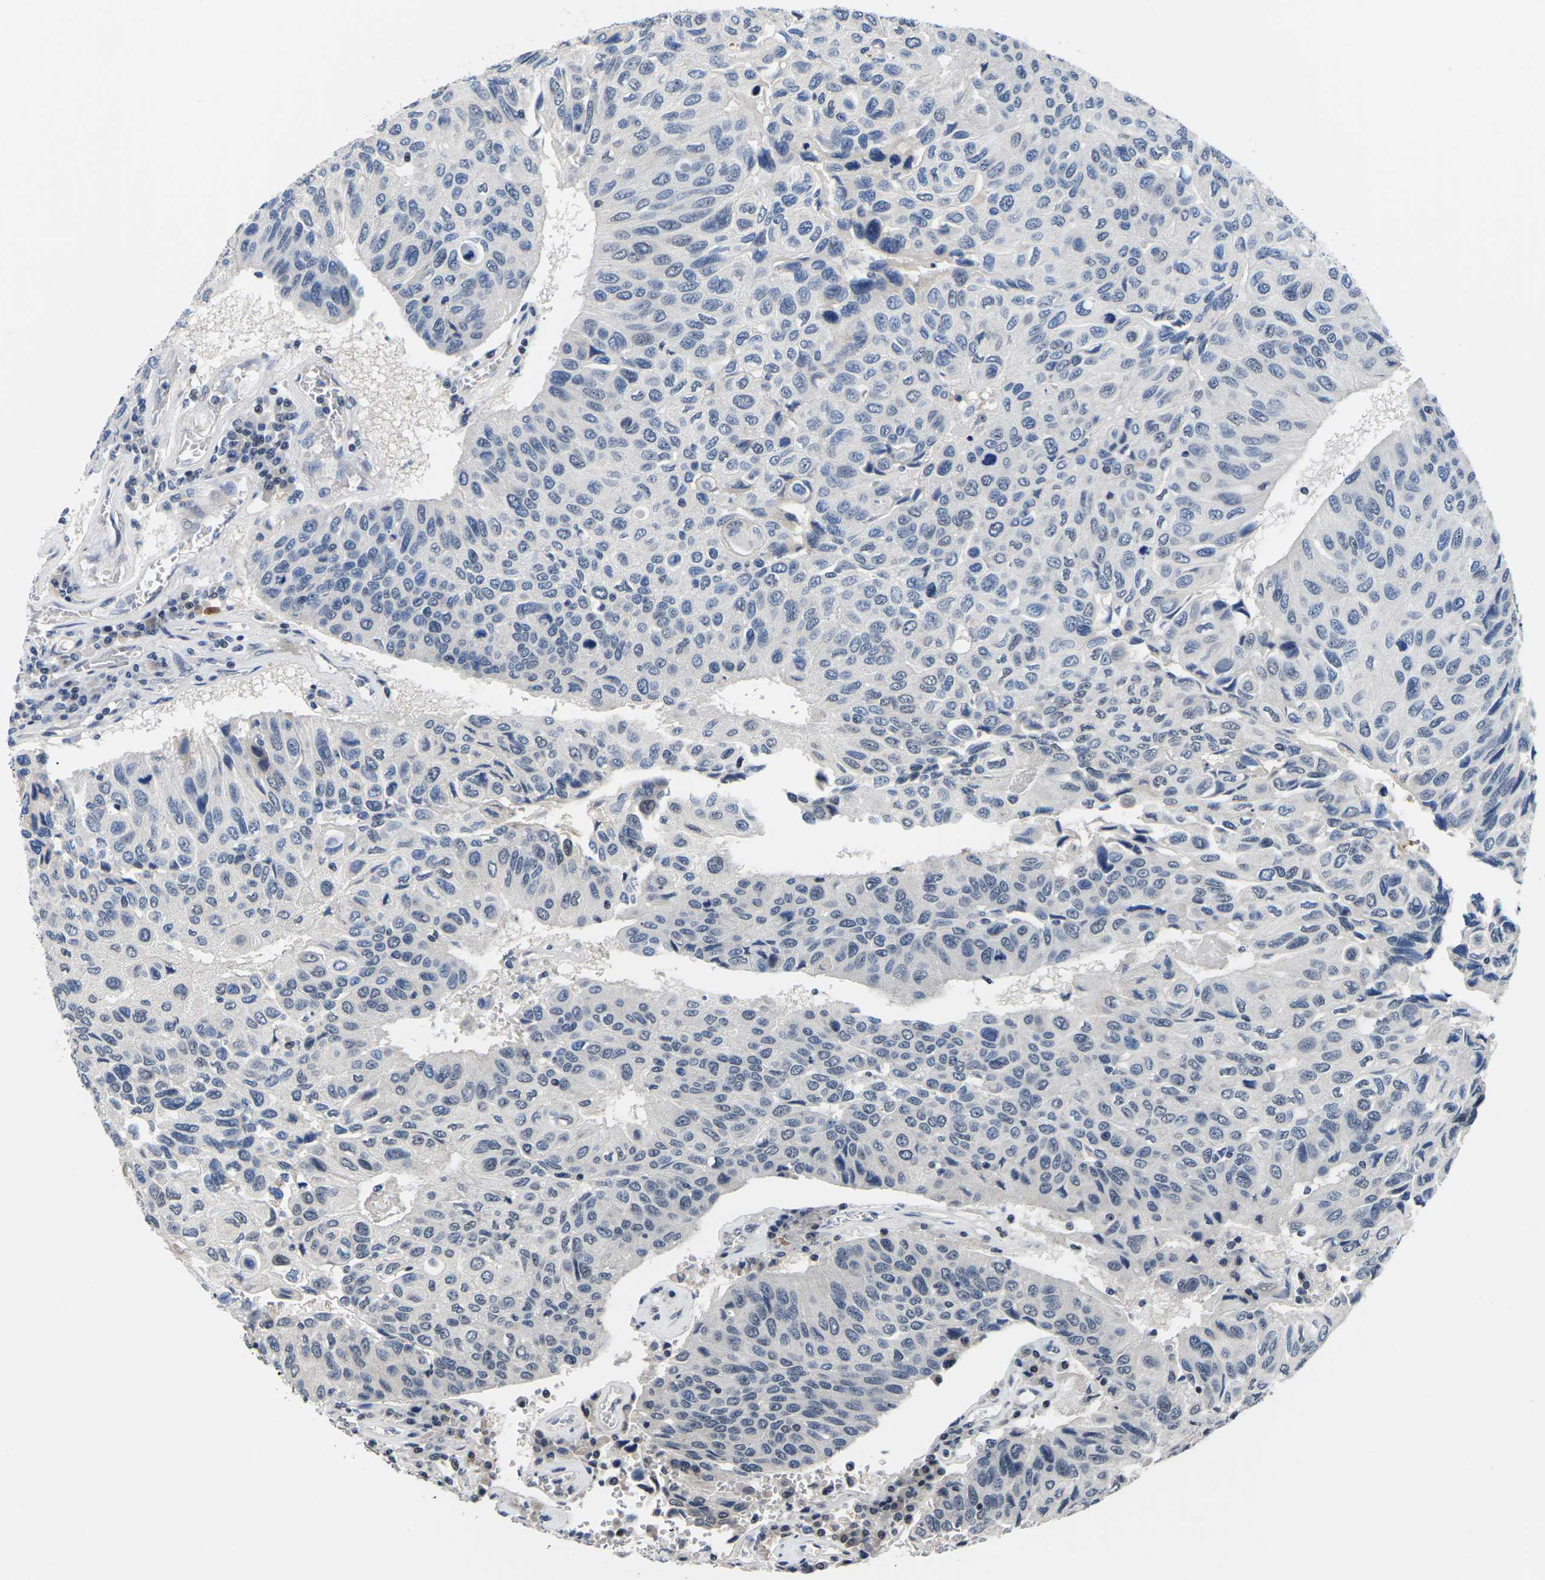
{"staining": {"intensity": "negative", "quantity": "none", "location": "none"}, "tissue": "urothelial cancer", "cell_type": "Tumor cells", "image_type": "cancer", "snomed": [{"axis": "morphology", "description": "Urothelial carcinoma, High grade"}, {"axis": "topography", "description": "Urinary bladder"}], "caption": "Protein analysis of urothelial carcinoma (high-grade) reveals no significant staining in tumor cells.", "gene": "ST6GAL2", "patient": {"sex": "male", "age": 66}}